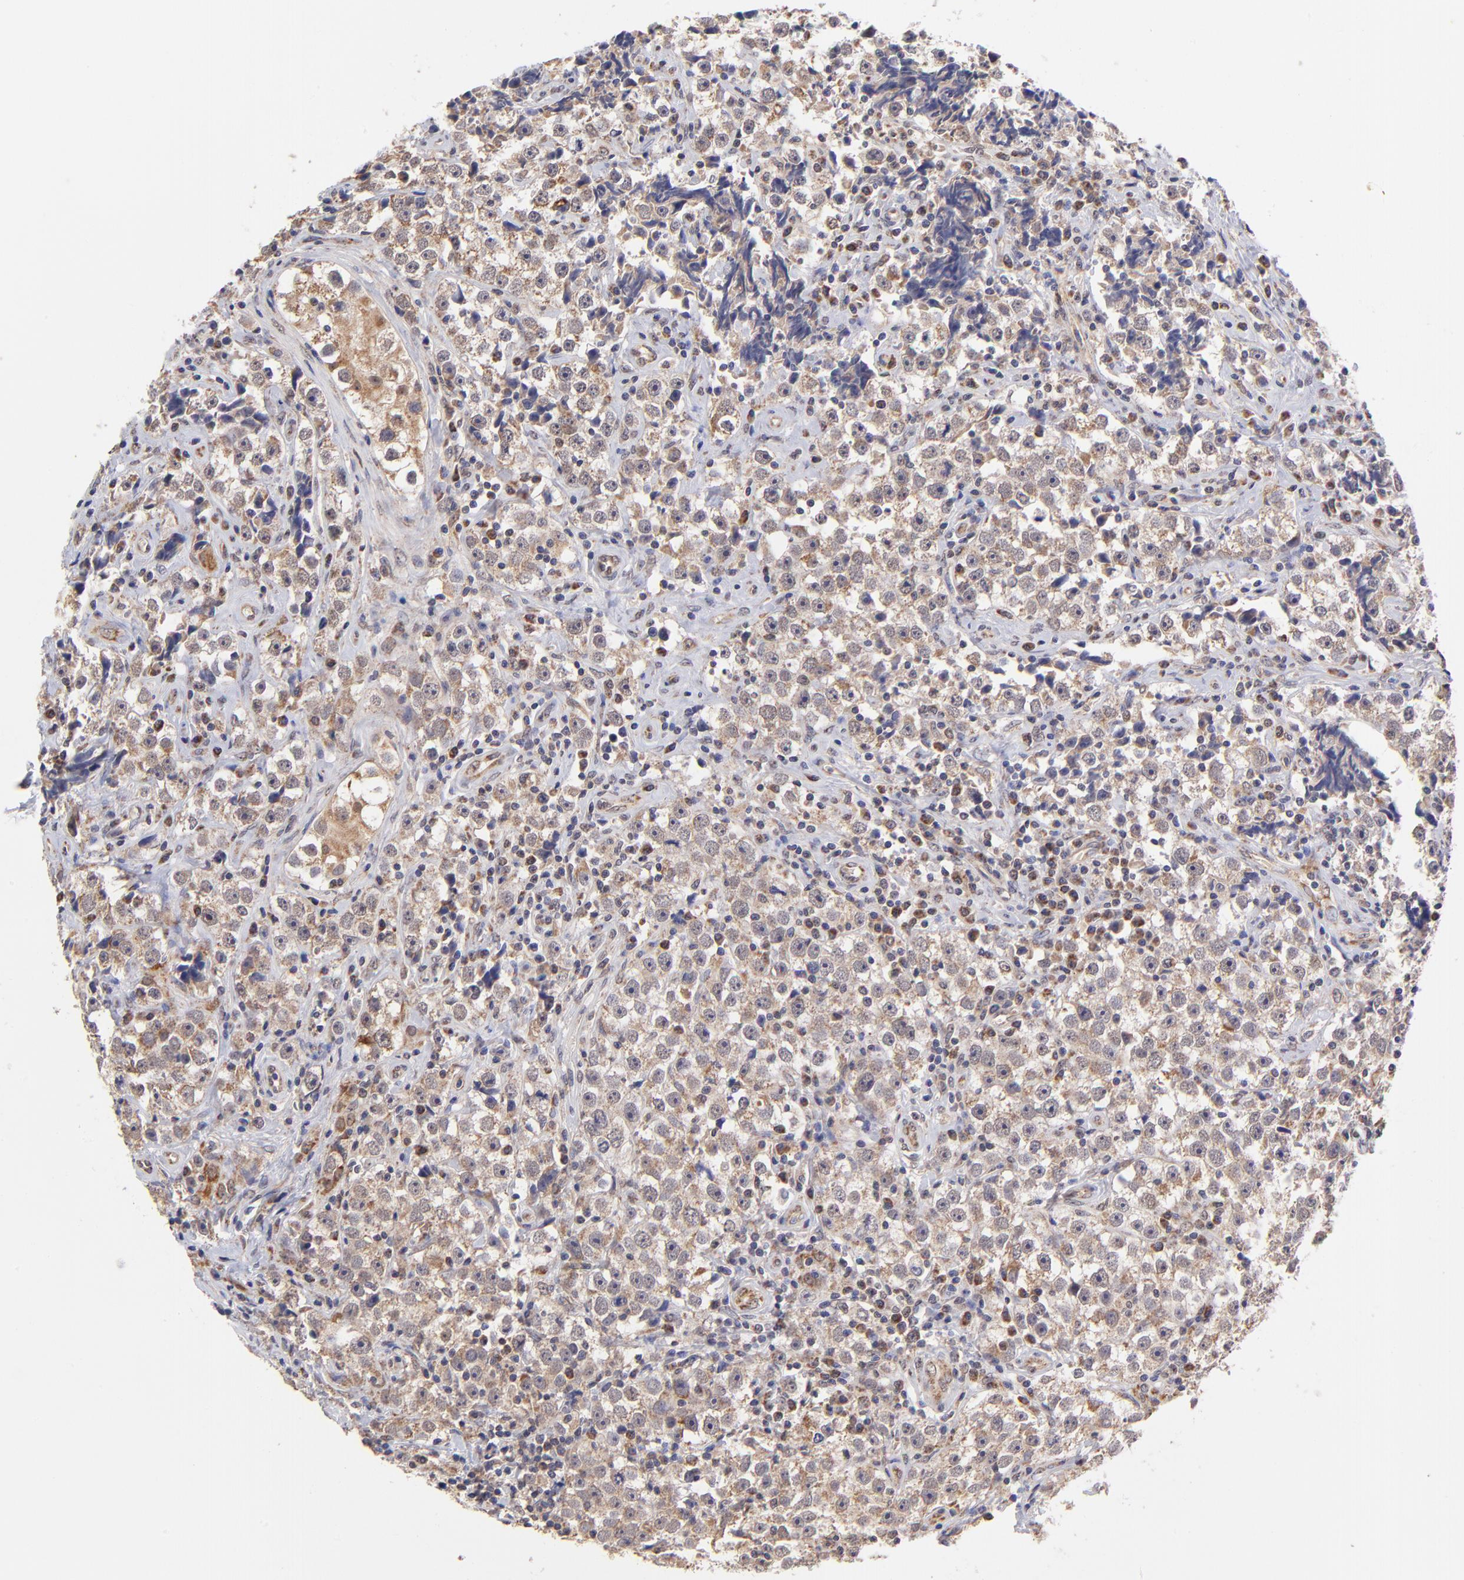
{"staining": {"intensity": "moderate", "quantity": ">75%", "location": "cytoplasmic/membranous"}, "tissue": "testis cancer", "cell_type": "Tumor cells", "image_type": "cancer", "snomed": [{"axis": "morphology", "description": "Seminoma, NOS"}, {"axis": "topography", "description": "Testis"}], "caption": "Protein positivity by immunohistochemistry demonstrates moderate cytoplasmic/membranous staining in approximately >75% of tumor cells in testis cancer (seminoma). The staining was performed using DAB, with brown indicating positive protein expression. Nuclei are stained blue with hematoxylin.", "gene": "UBE2H", "patient": {"sex": "male", "age": 32}}